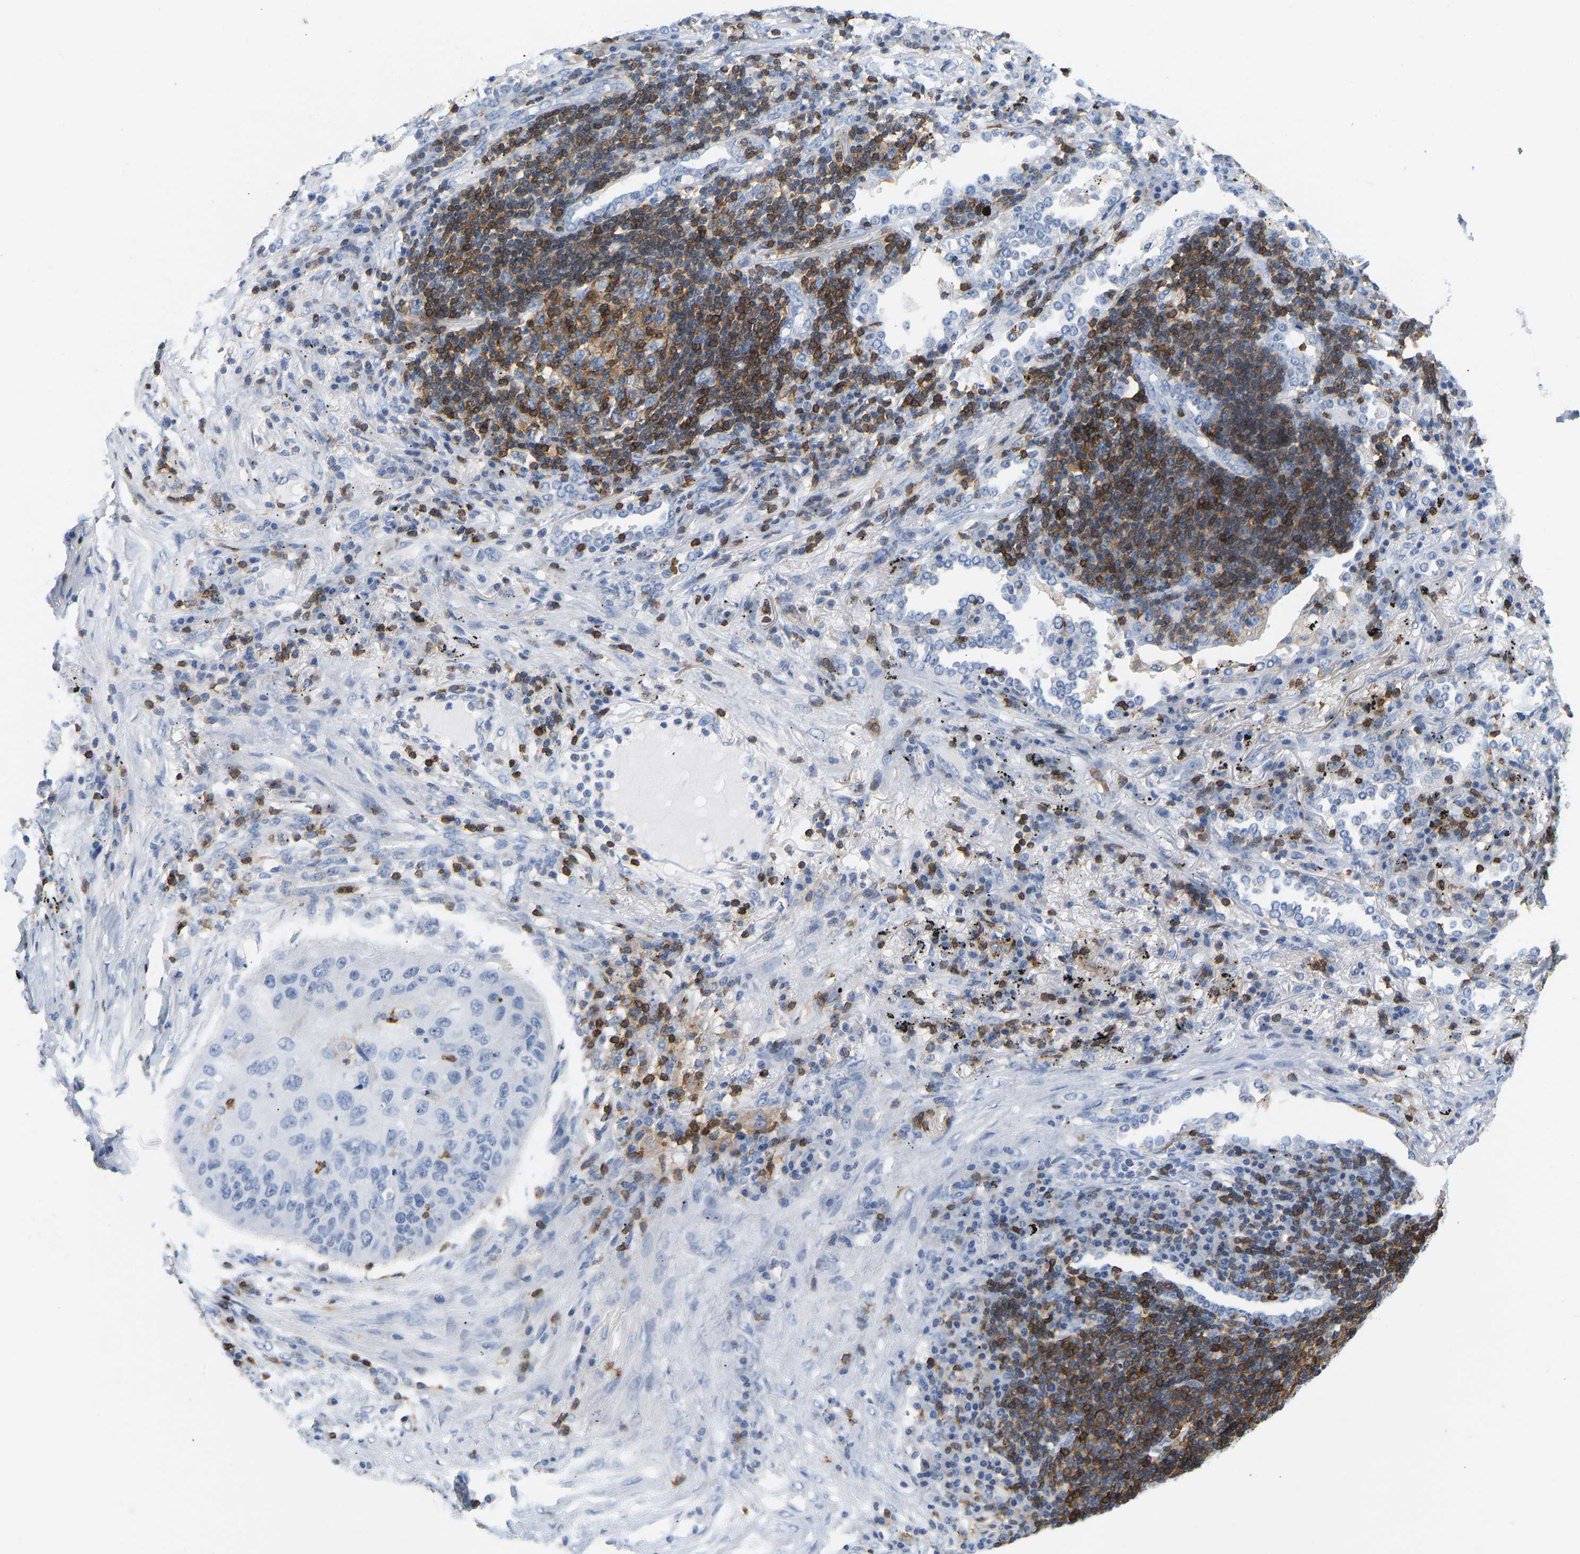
{"staining": {"intensity": "negative", "quantity": "none", "location": "none"}, "tissue": "lung cancer", "cell_type": "Tumor cells", "image_type": "cancer", "snomed": [{"axis": "morphology", "description": "Squamous cell carcinoma, NOS"}, {"axis": "topography", "description": "Lung"}], "caption": "A photomicrograph of human lung cancer (squamous cell carcinoma) is negative for staining in tumor cells. (Brightfield microscopy of DAB IHC at high magnification).", "gene": "EVL", "patient": {"sex": "female", "age": 63}}